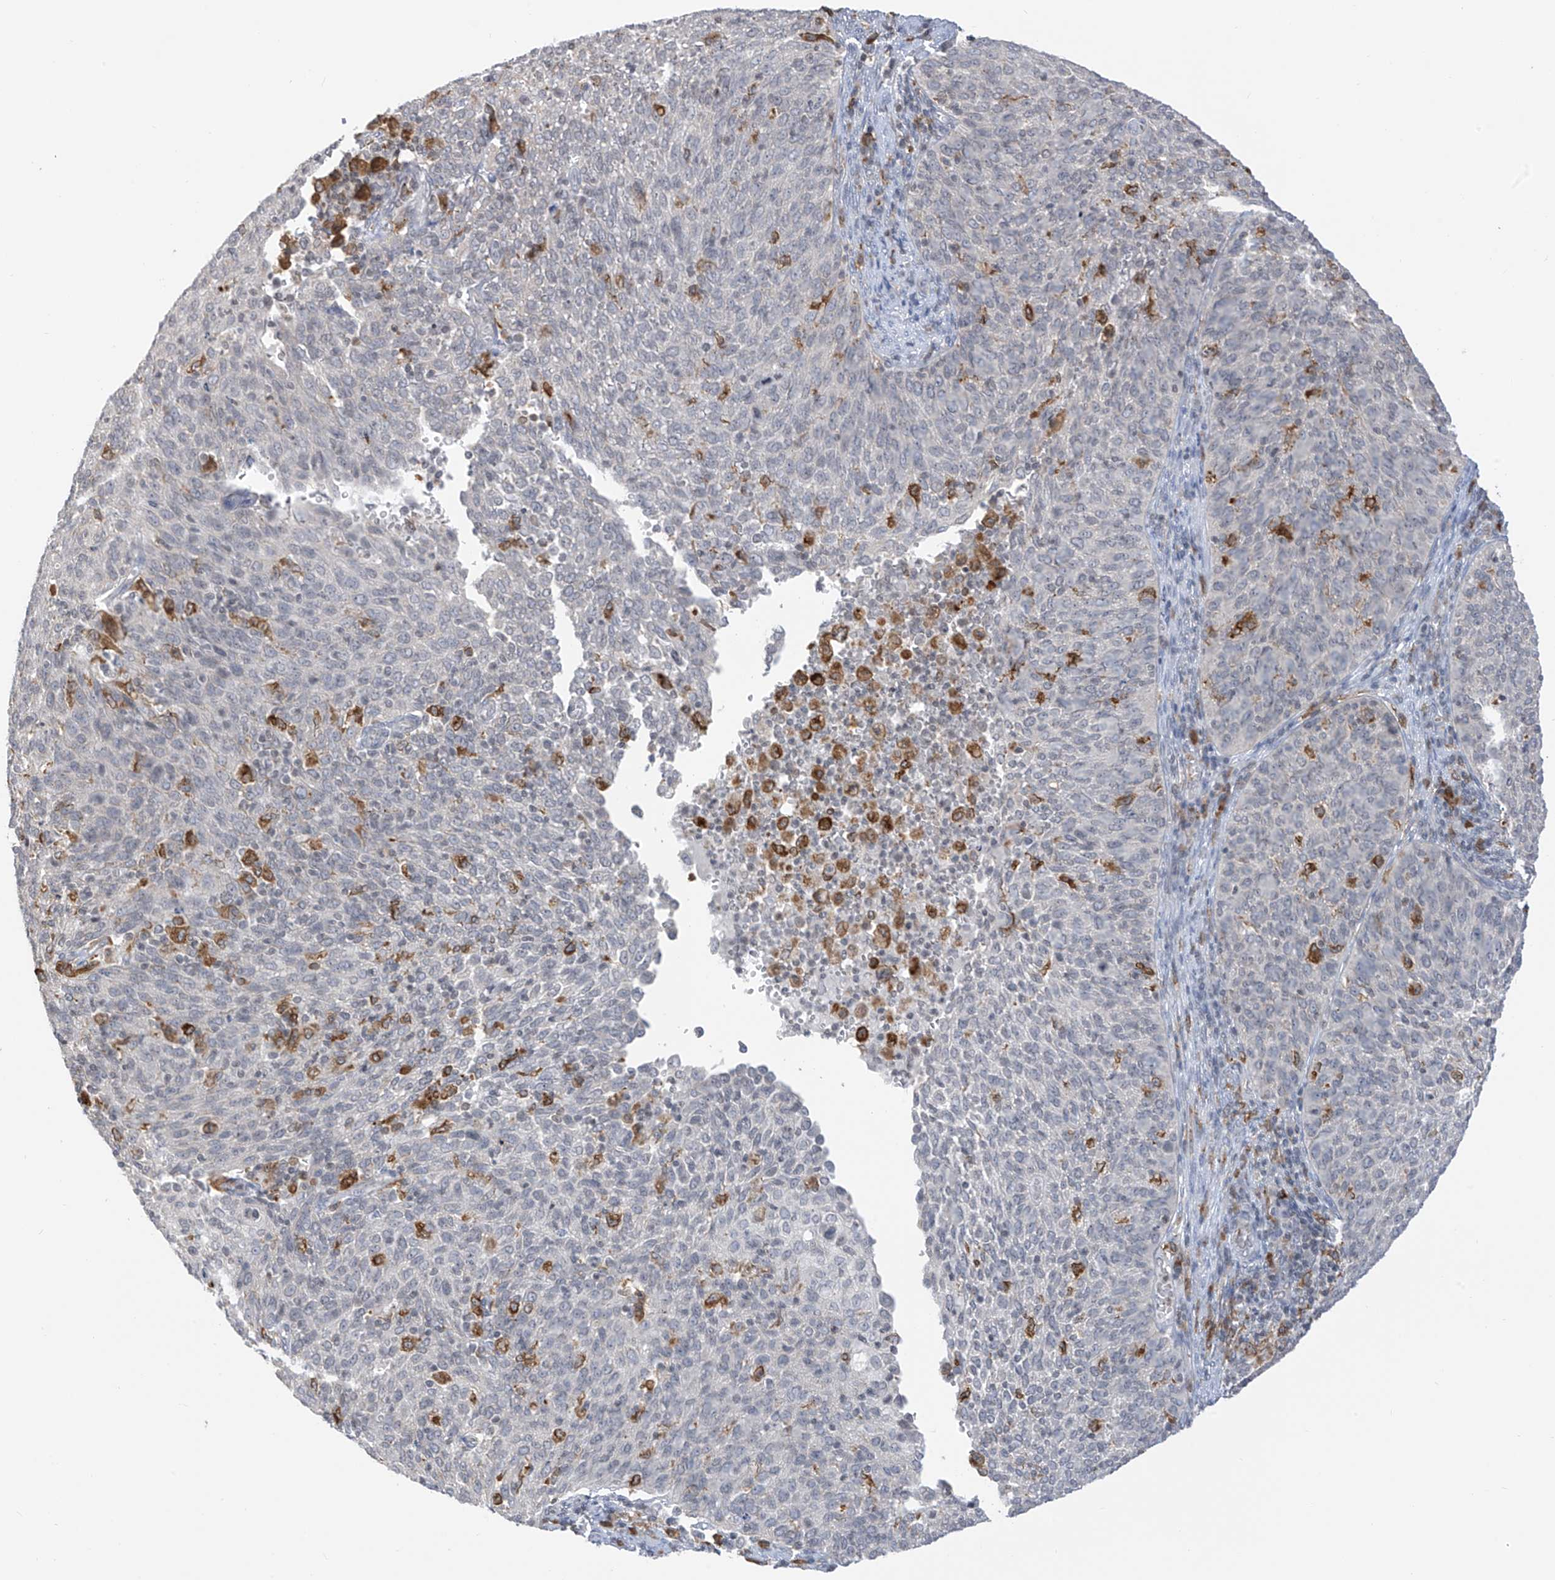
{"staining": {"intensity": "negative", "quantity": "none", "location": "none"}, "tissue": "cervical cancer", "cell_type": "Tumor cells", "image_type": "cancer", "snomed": [{"axis": "morphology", "description": "Squamous cell carcinoma, NOS"}, {"axis": "topography", "description": "Cervix"}], "caption": "Immunohistochemistry (IHC) image of human cervical cancer stained for a protein (brown), which demonstrates no expression in tumor cells.", "gene": "TBXAS1", "patient": {"sex": "female", "age": 38}}